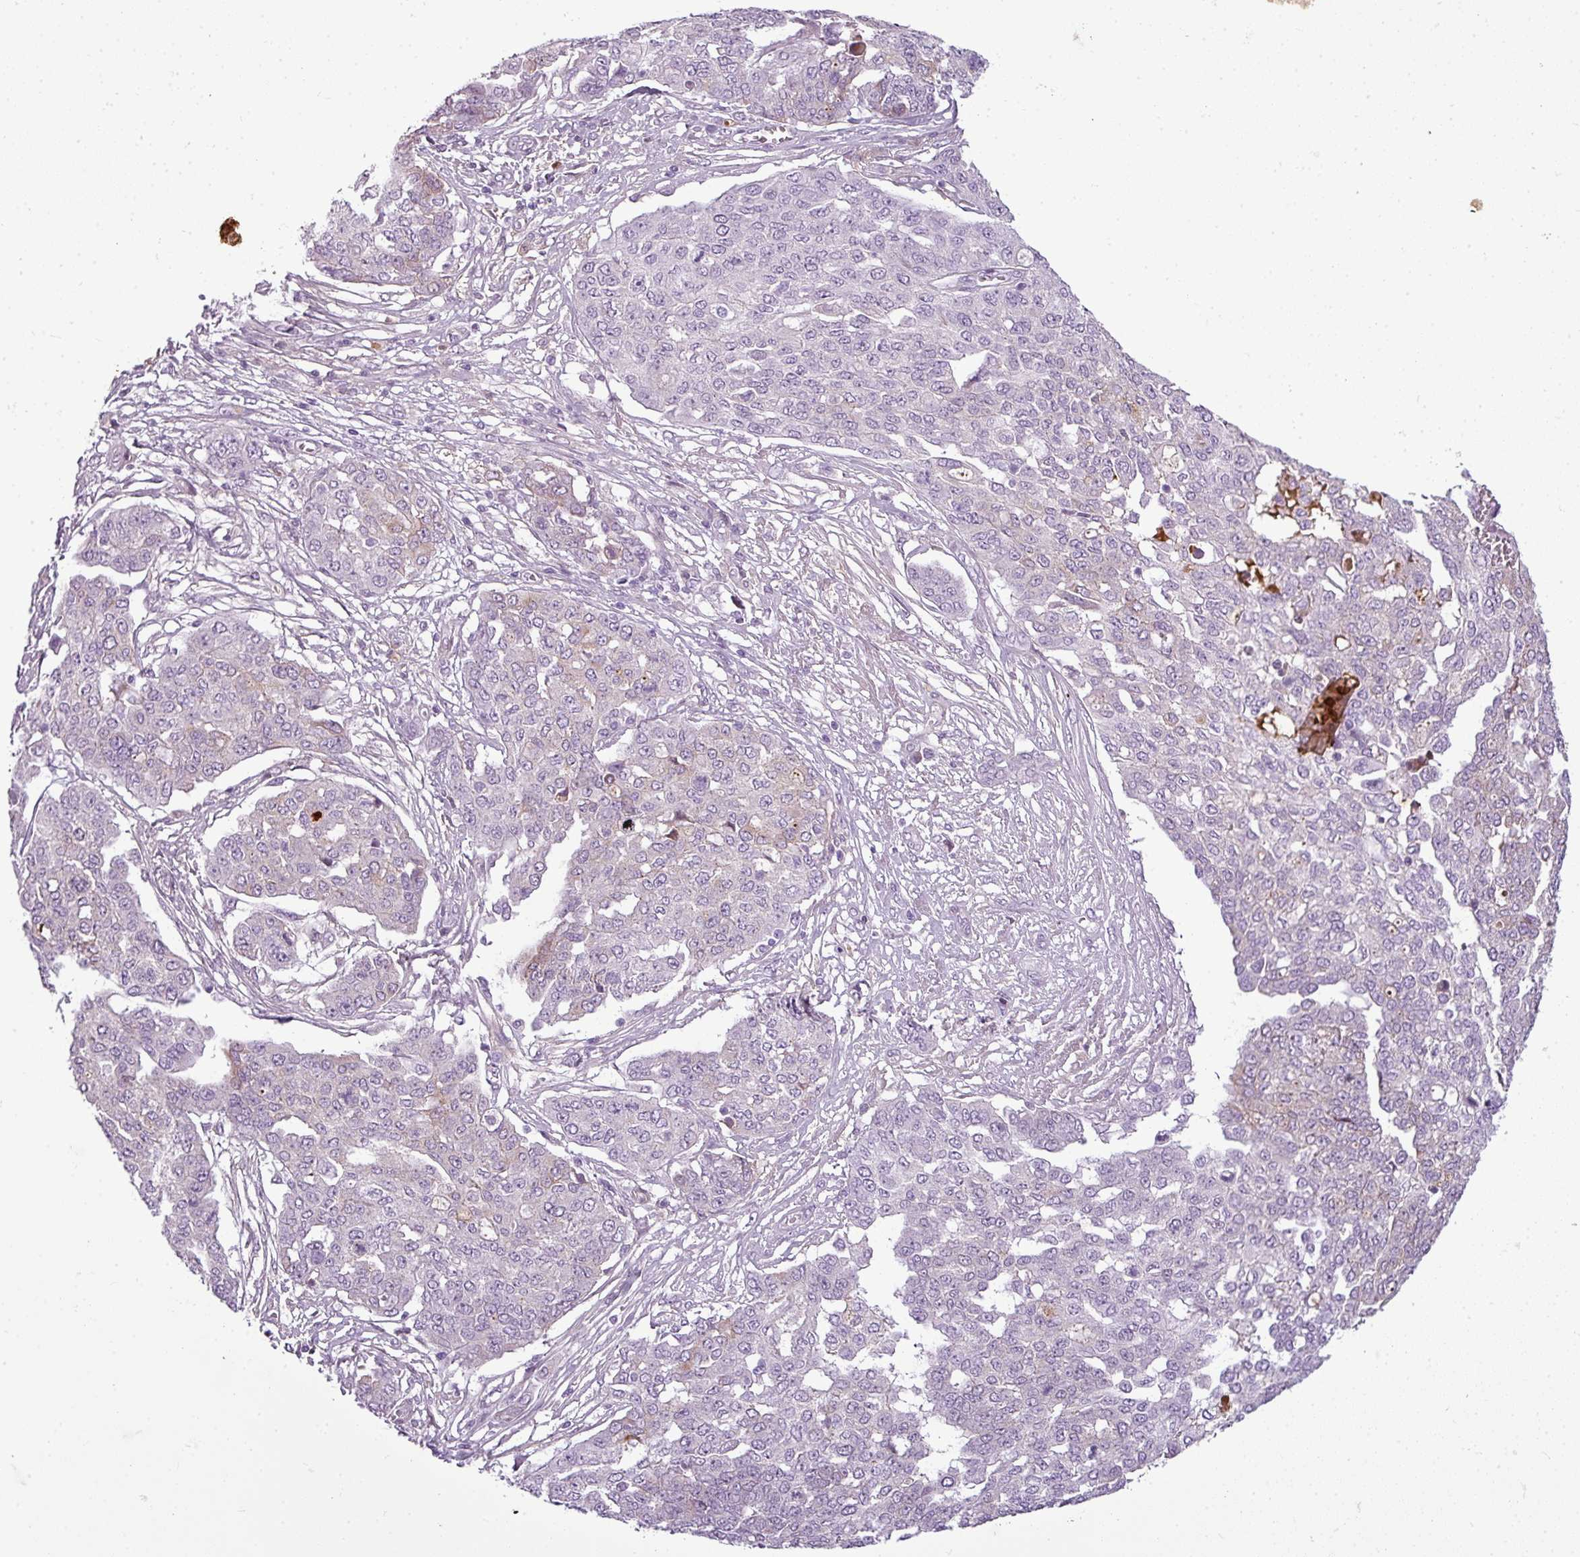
{"staining": {"intensity": "weak", "quantity": "<25%", "location": "cytoplasmic/membranous"}, "tissue": "ovarian cancer", "cell_type": "Tumor cells", "image_type": "cancer", "snomed": [{"axis": "morphology", "description": "Cystadenocarcinoma, serous, NOS"}, {"axis": "topography", "description": "Soft tissue"}, {"axis": "topography", "description": "Ovary"}], "caption": "This photomicrograph is of serous cystadenocarcinoma (ovarian) stained with immunohistochemistry (IHC) to label a protein in brown with the nuclei are counter-stained blue. There is no positivity in tumor cells. (Stains: DAB immunohistochemistry with hematoxylin counter stain, Microscopy: brightfield microscopy at high magnification).", "gene": "C4B", "patient": {"sex": "female", "age": 57}}